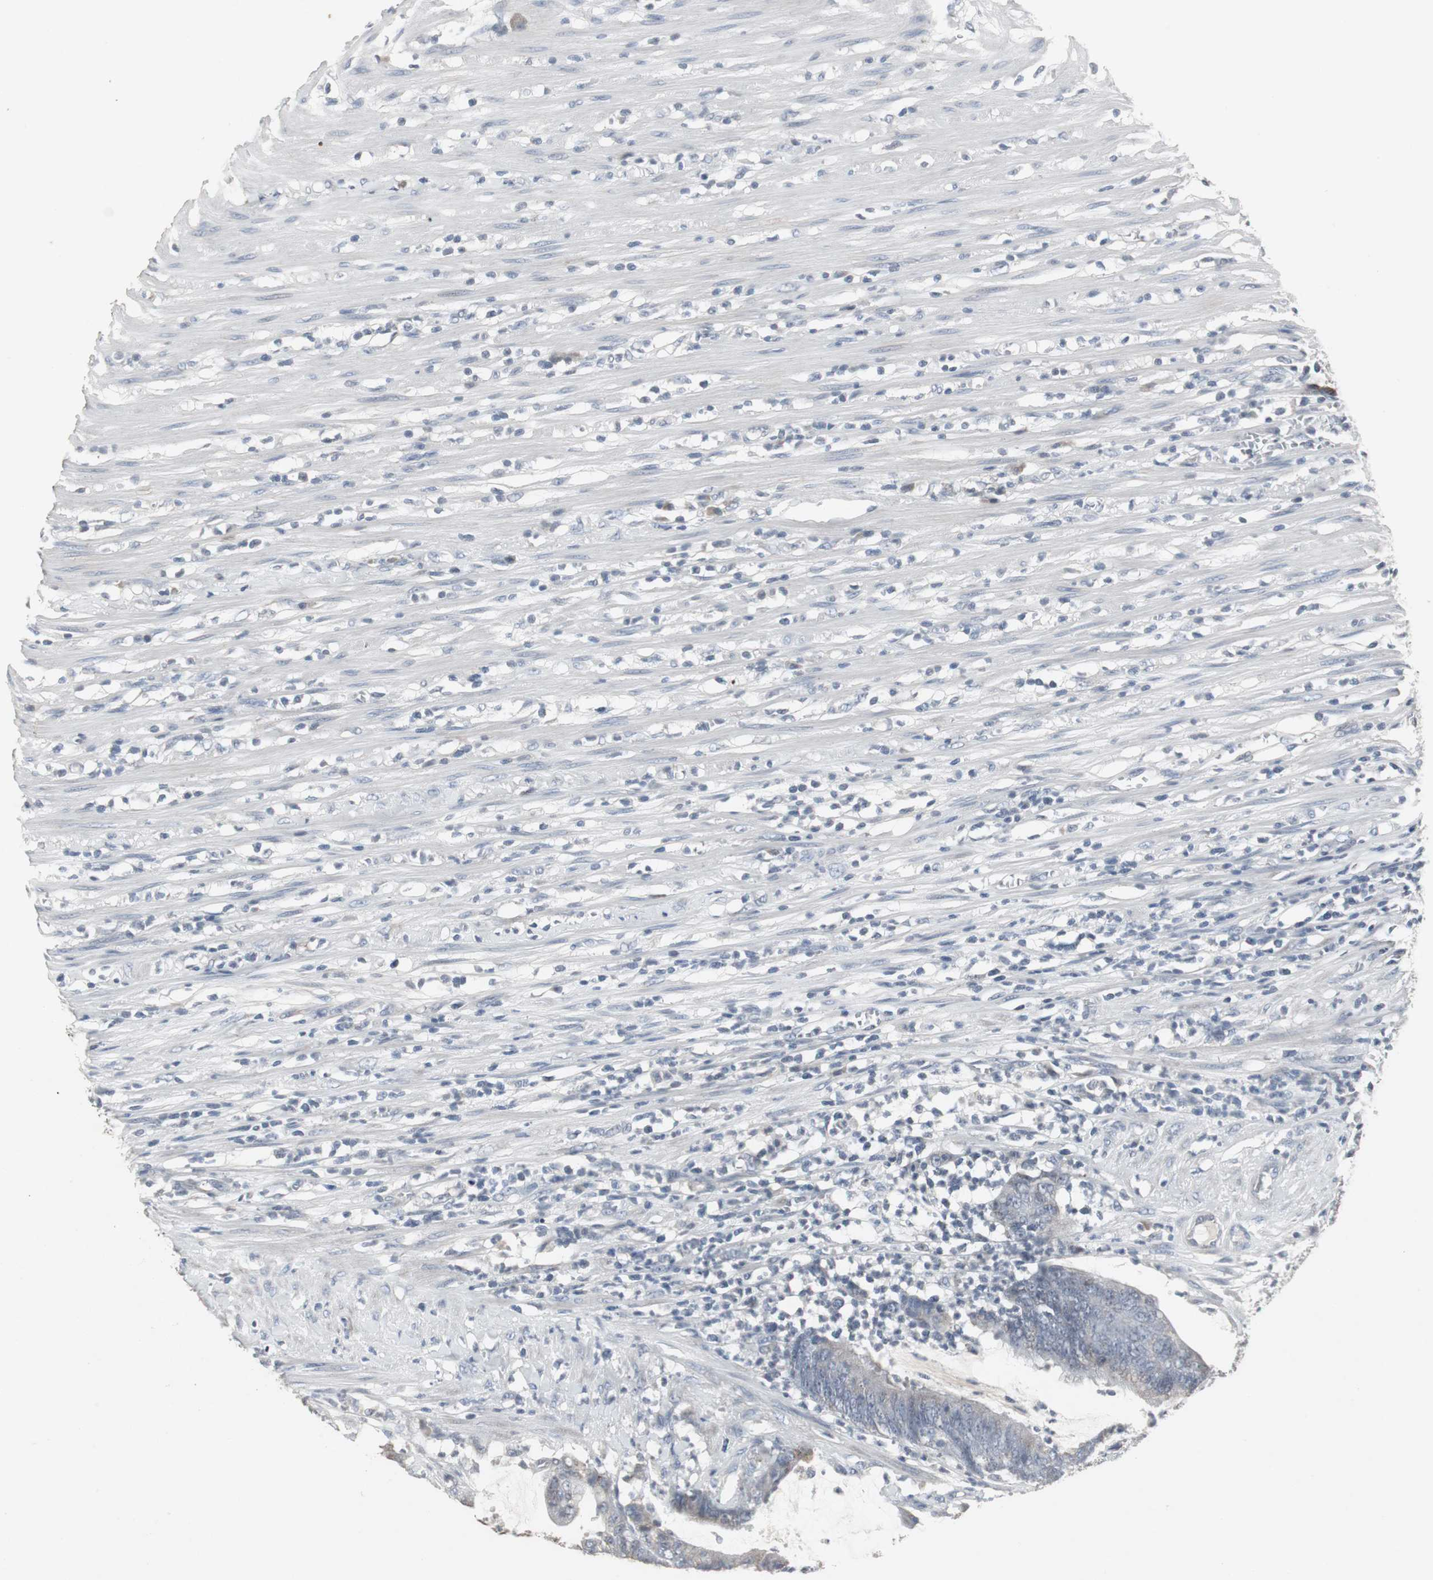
{"staining": {"intensity": "weak", "quantity": "25%-75%", "location": "cytoplasmic/membranous"}, "tissue": "colorectal cancer", "cell_type": "Tumor cells", "image_type": "cancer", "snomed": [{"axis": "morphology", "description": "Adenocarcinoma, NOS"}, {"axis": "topography", "description": "Rectum"}], "caption": "The photomicrograph exhibits staining of colorectal cancer (adenocarcinoma), revealing weak cytoplasmic/membranous protein positivity (brown color) within tumor cells.", "gene": "ACAA1", "patient": {"sex": "female", "age": 66}}